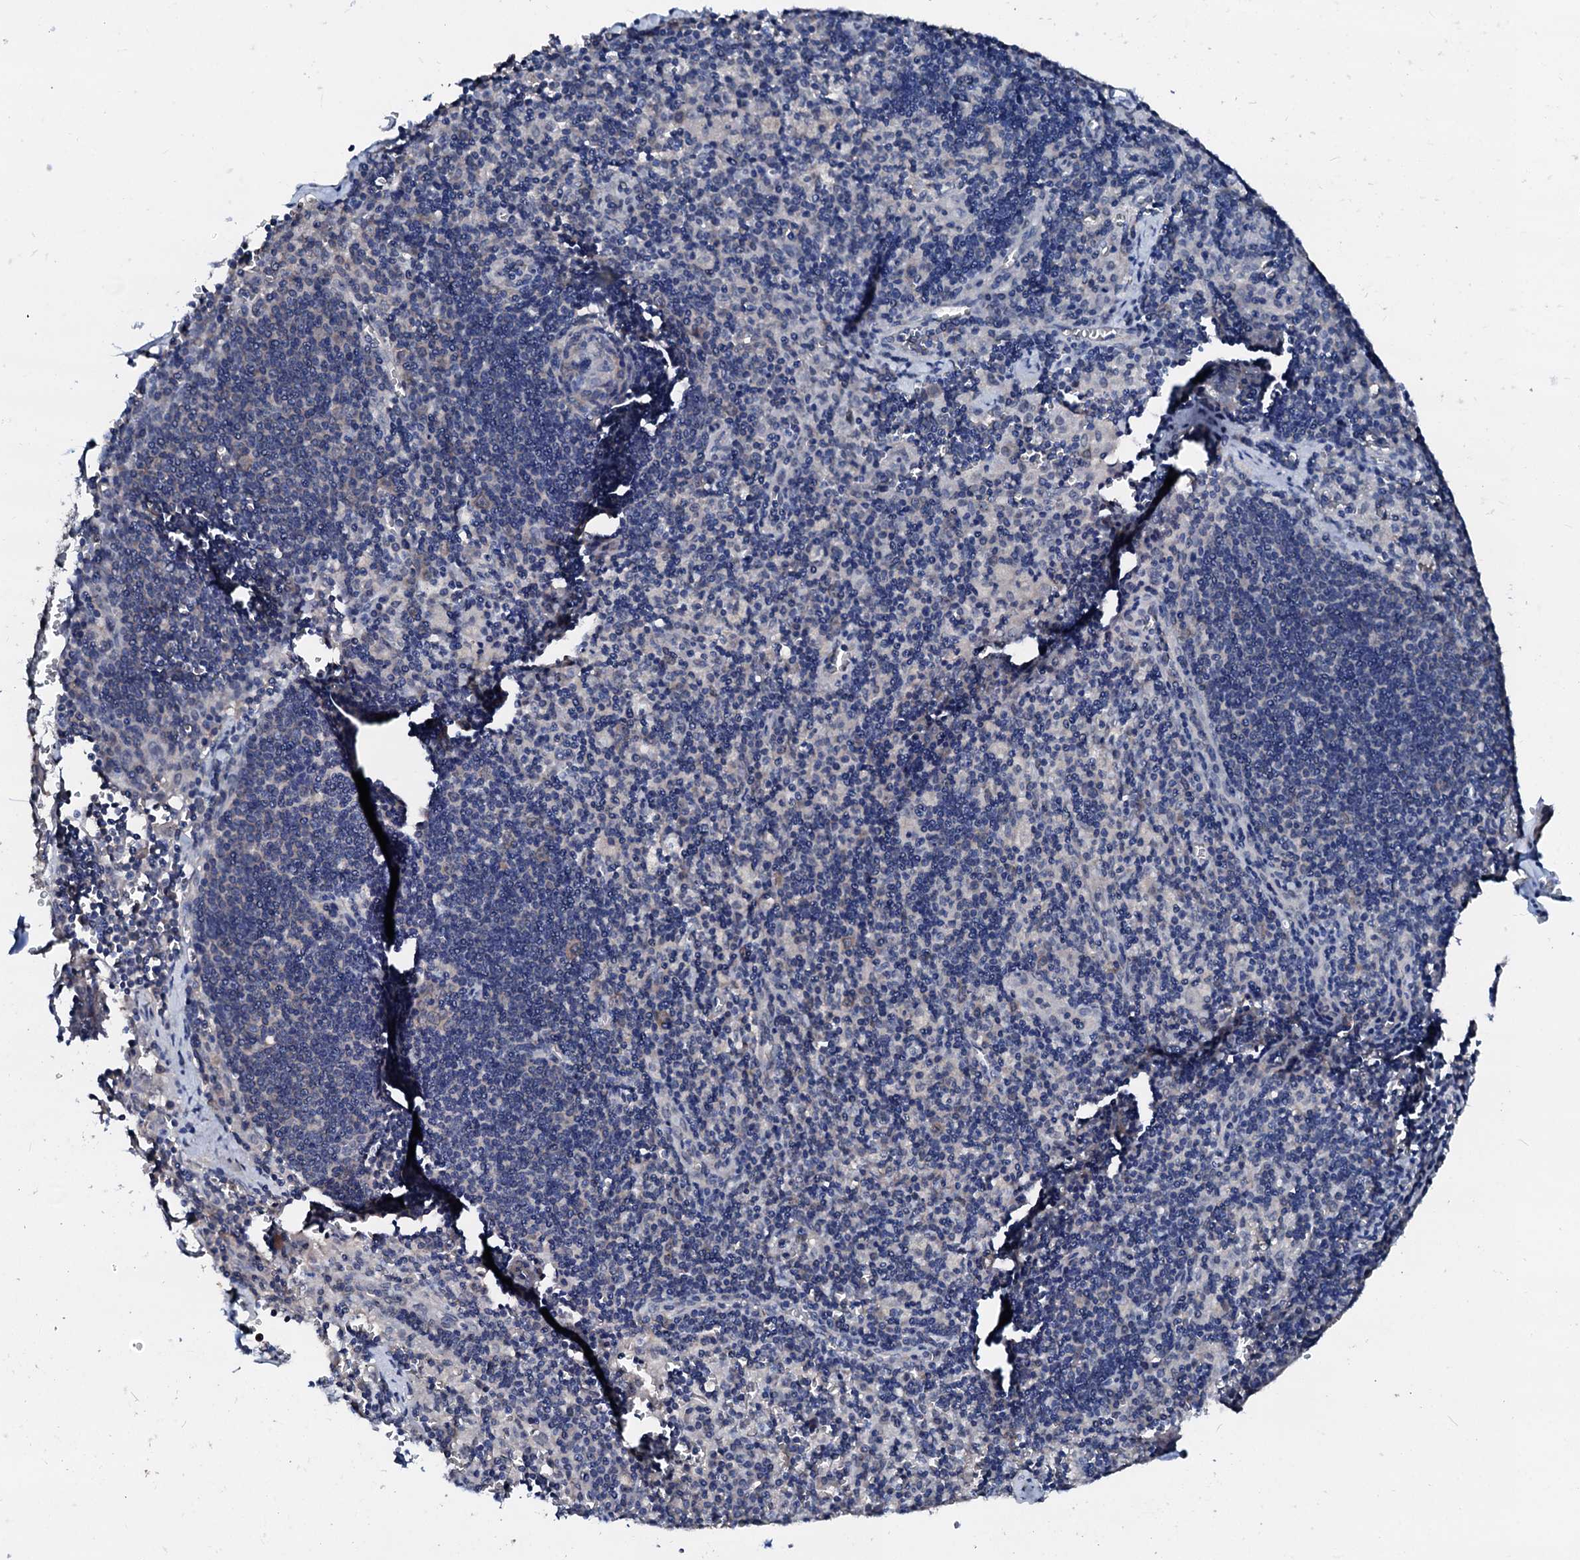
{"staining": {"intensity": "weak", "quantity": "25%-75%", "location": "nuclear"}, "tissue": "pancreatic cancer", "cell_type": "Tumor cells", "image_type": "cancer", "snomed": [{"axis": "morphology", "description": "Adenocarcinoma, NOS"}, {"axis": "topography", "description": "Pancreas"}], "caption": "This micrograph demonstrates IHC staining of human adenocarcinoma (pancreatic), with low weak nuclear staining in about 25%-75% of tumor cells.", "gene": "CSN2", "patient": {"sex": "male", "age": 65}}